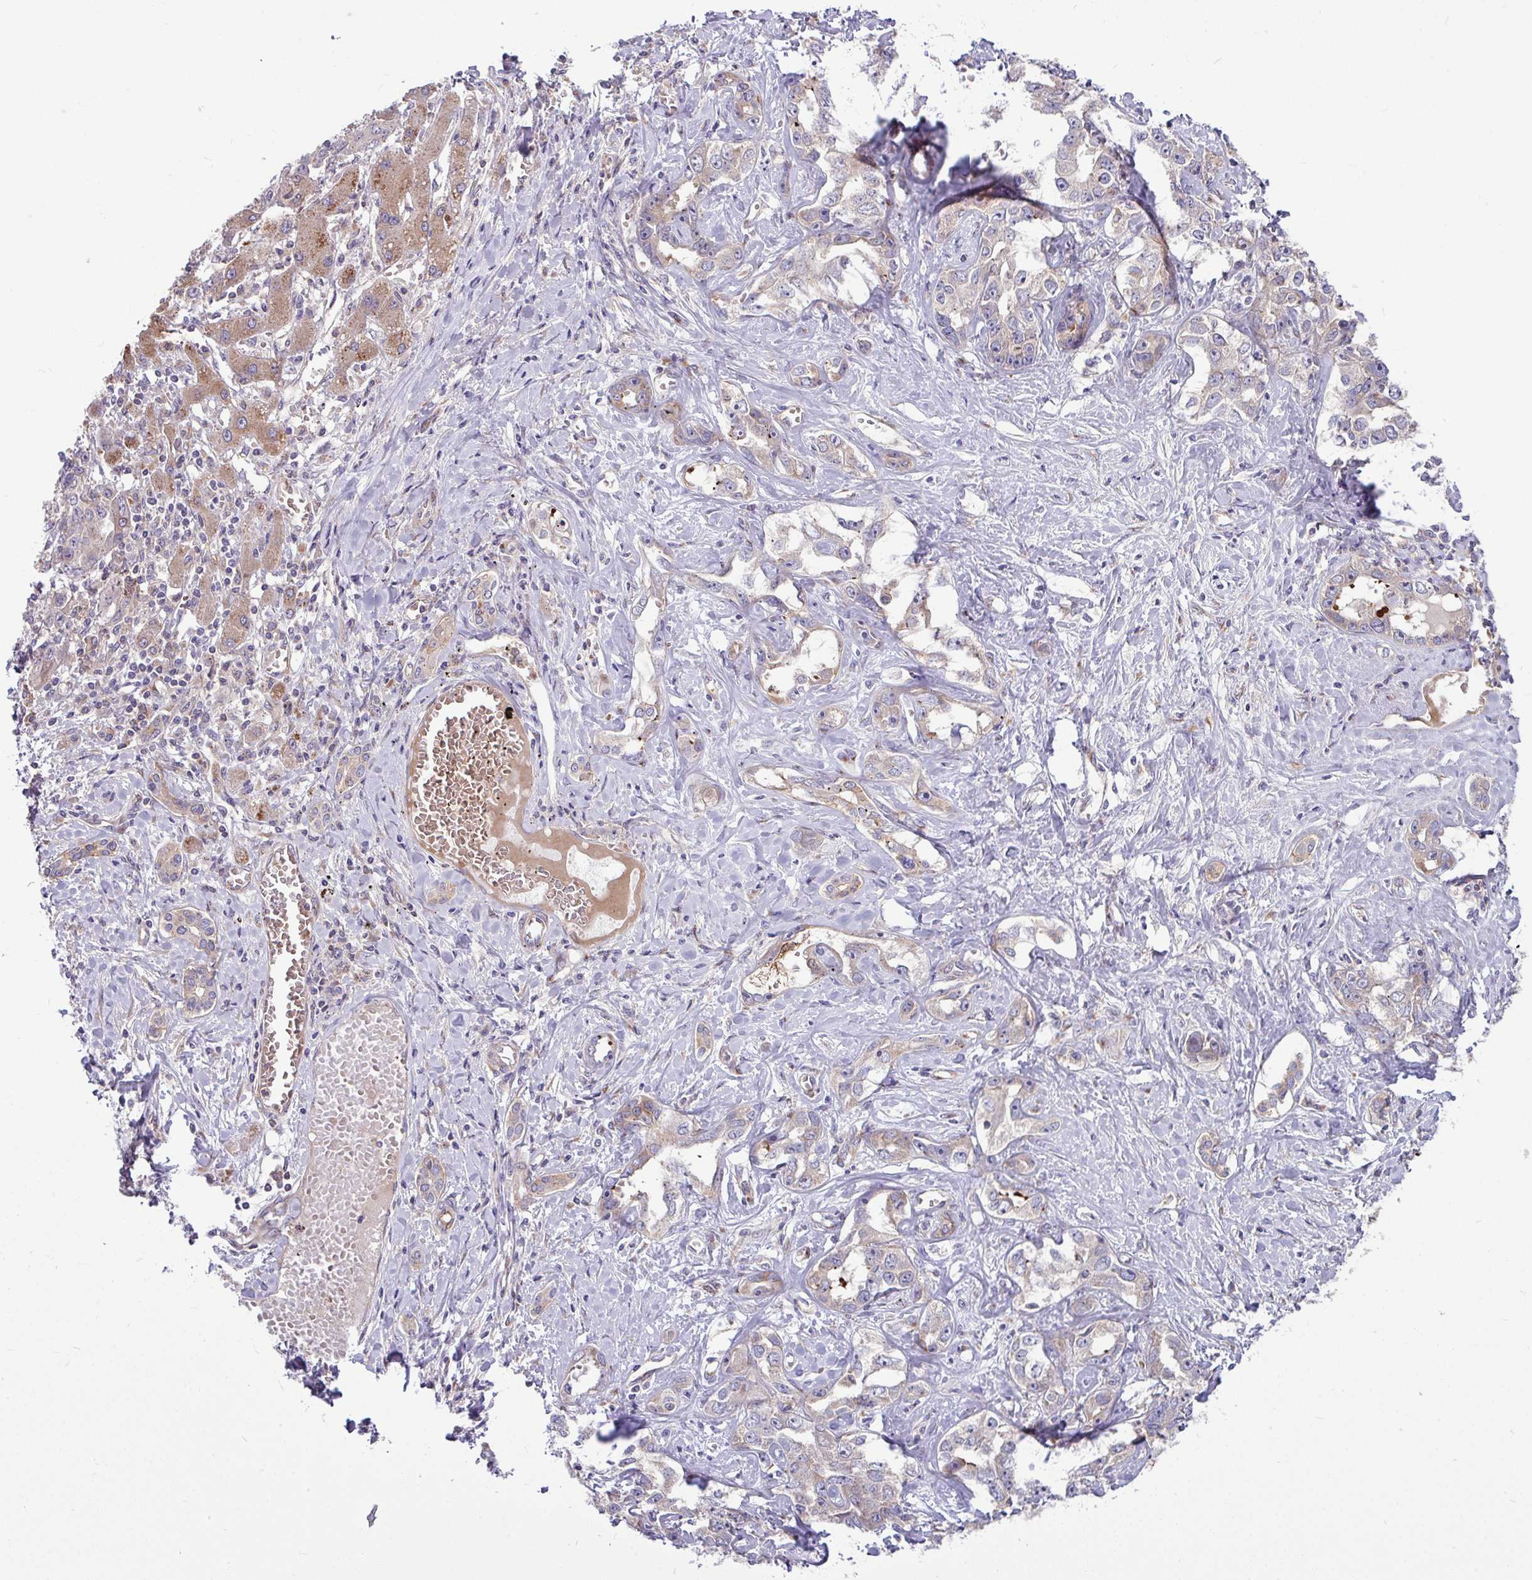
{"staining": {"intensity": "negative", "quantity": "none", "location": "none"}, "tissue": "liver cancer", "cell_type": "Tumor cells", "image_type": "cancer", "snomed": [{"axis": "morphology", "description": "Cholangiocarcinoma"}, {"axis": "topography", "description": "Liver"}], "caption": "Immunohistochemistry of cholangiocarcinoma (liver) displays no staining in tumor cells. (DAB IHC with hematoxylin counter stain).", "gene": "LSM12", "patient": {"sex": "male", "age": 59}}